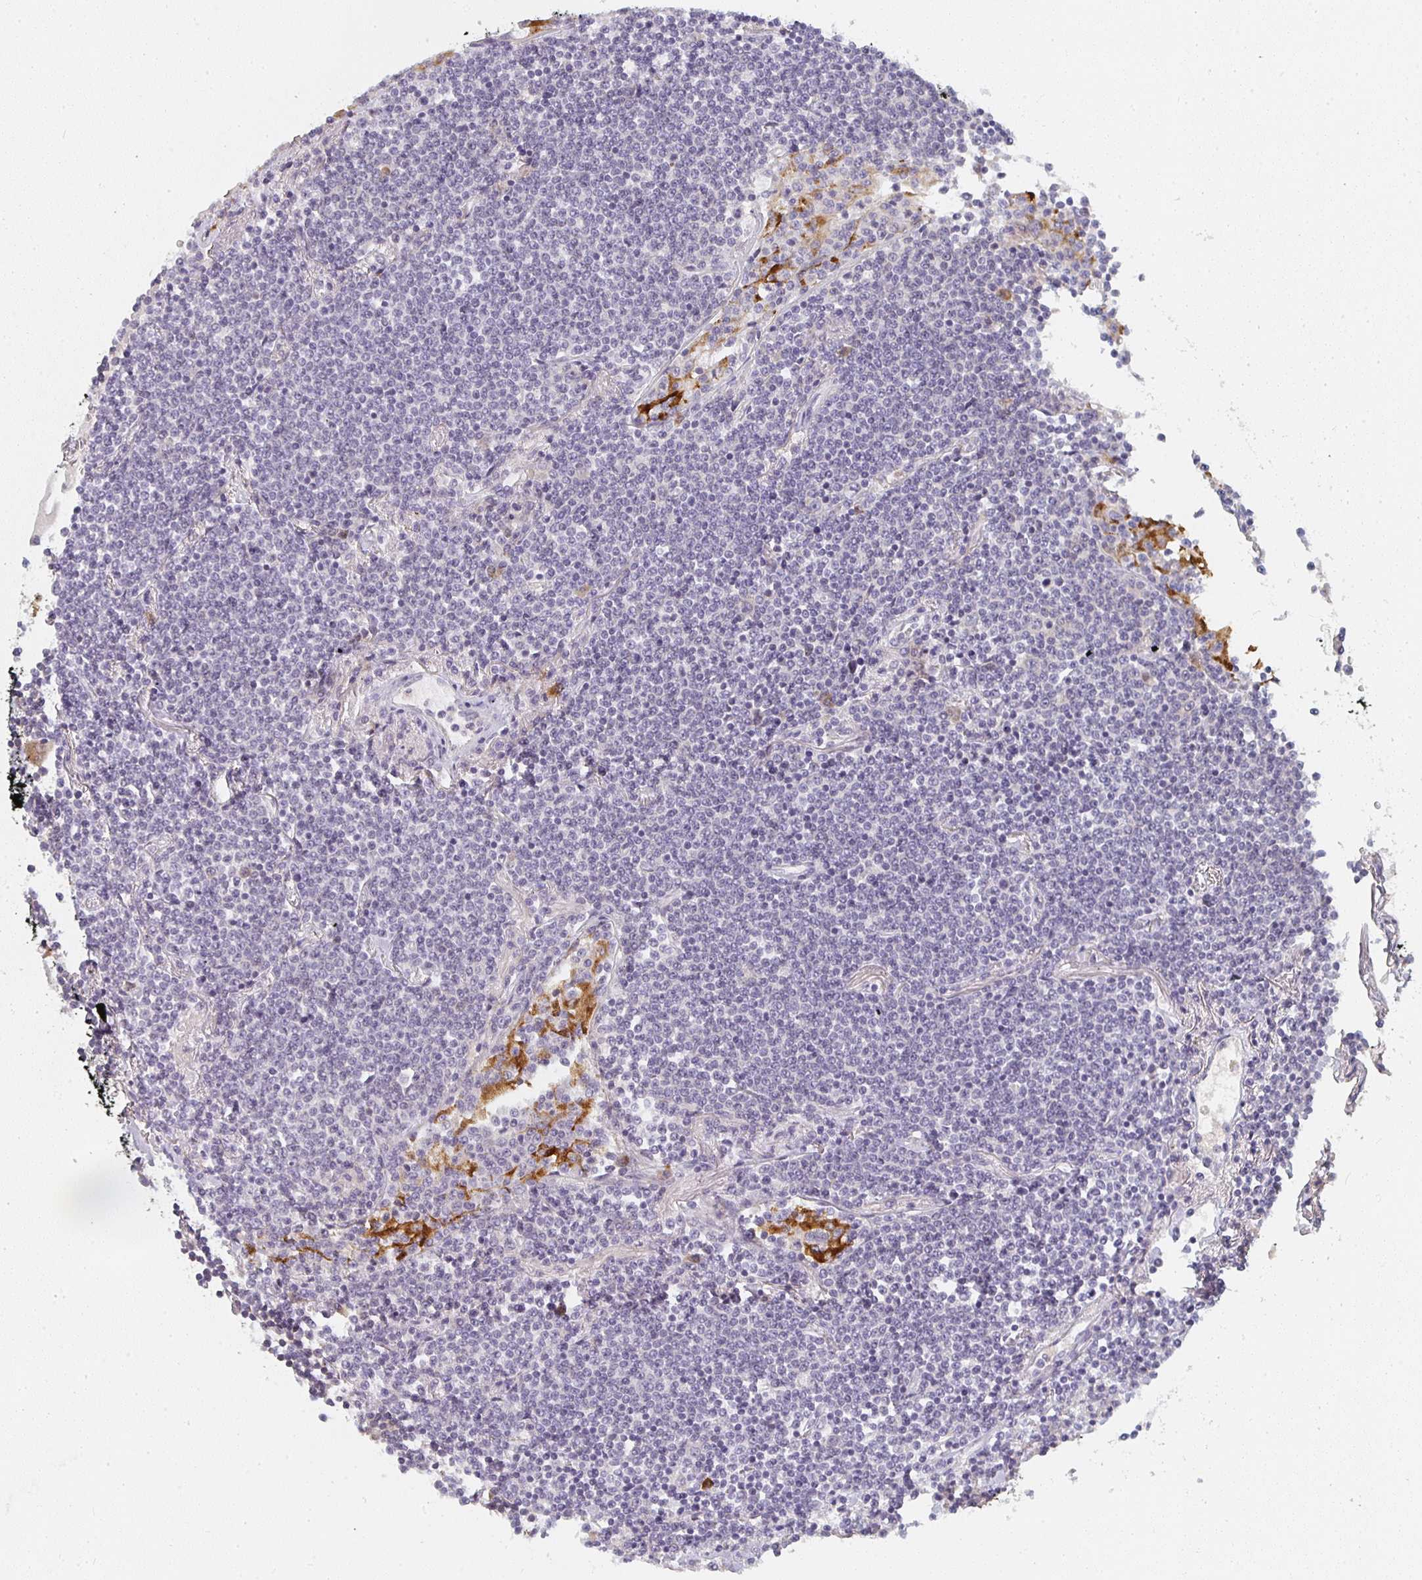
{"staining": {"intensity": "negative", "quantity": "none", "location": "none"}, "tissue": "lymphoma", "cell_type": "Tumor cells", "image_type": "cancer", "snomed": [{"axis": "morphology", "description": "Malignant lymphoma, non-Hodgkin's type, Low grade"}, {"axis": "topography", "description": "Lung"}], "caption": "Immunohistochemical staining of human lymphoma displays no significant positivity in tumor cells. (DAB (3,3'-diaminobenzidine) immunohistochemistry (IHC), high magnification).", "gene": "CTHRC1", "patient": {"sex": "female", "age": 71}}